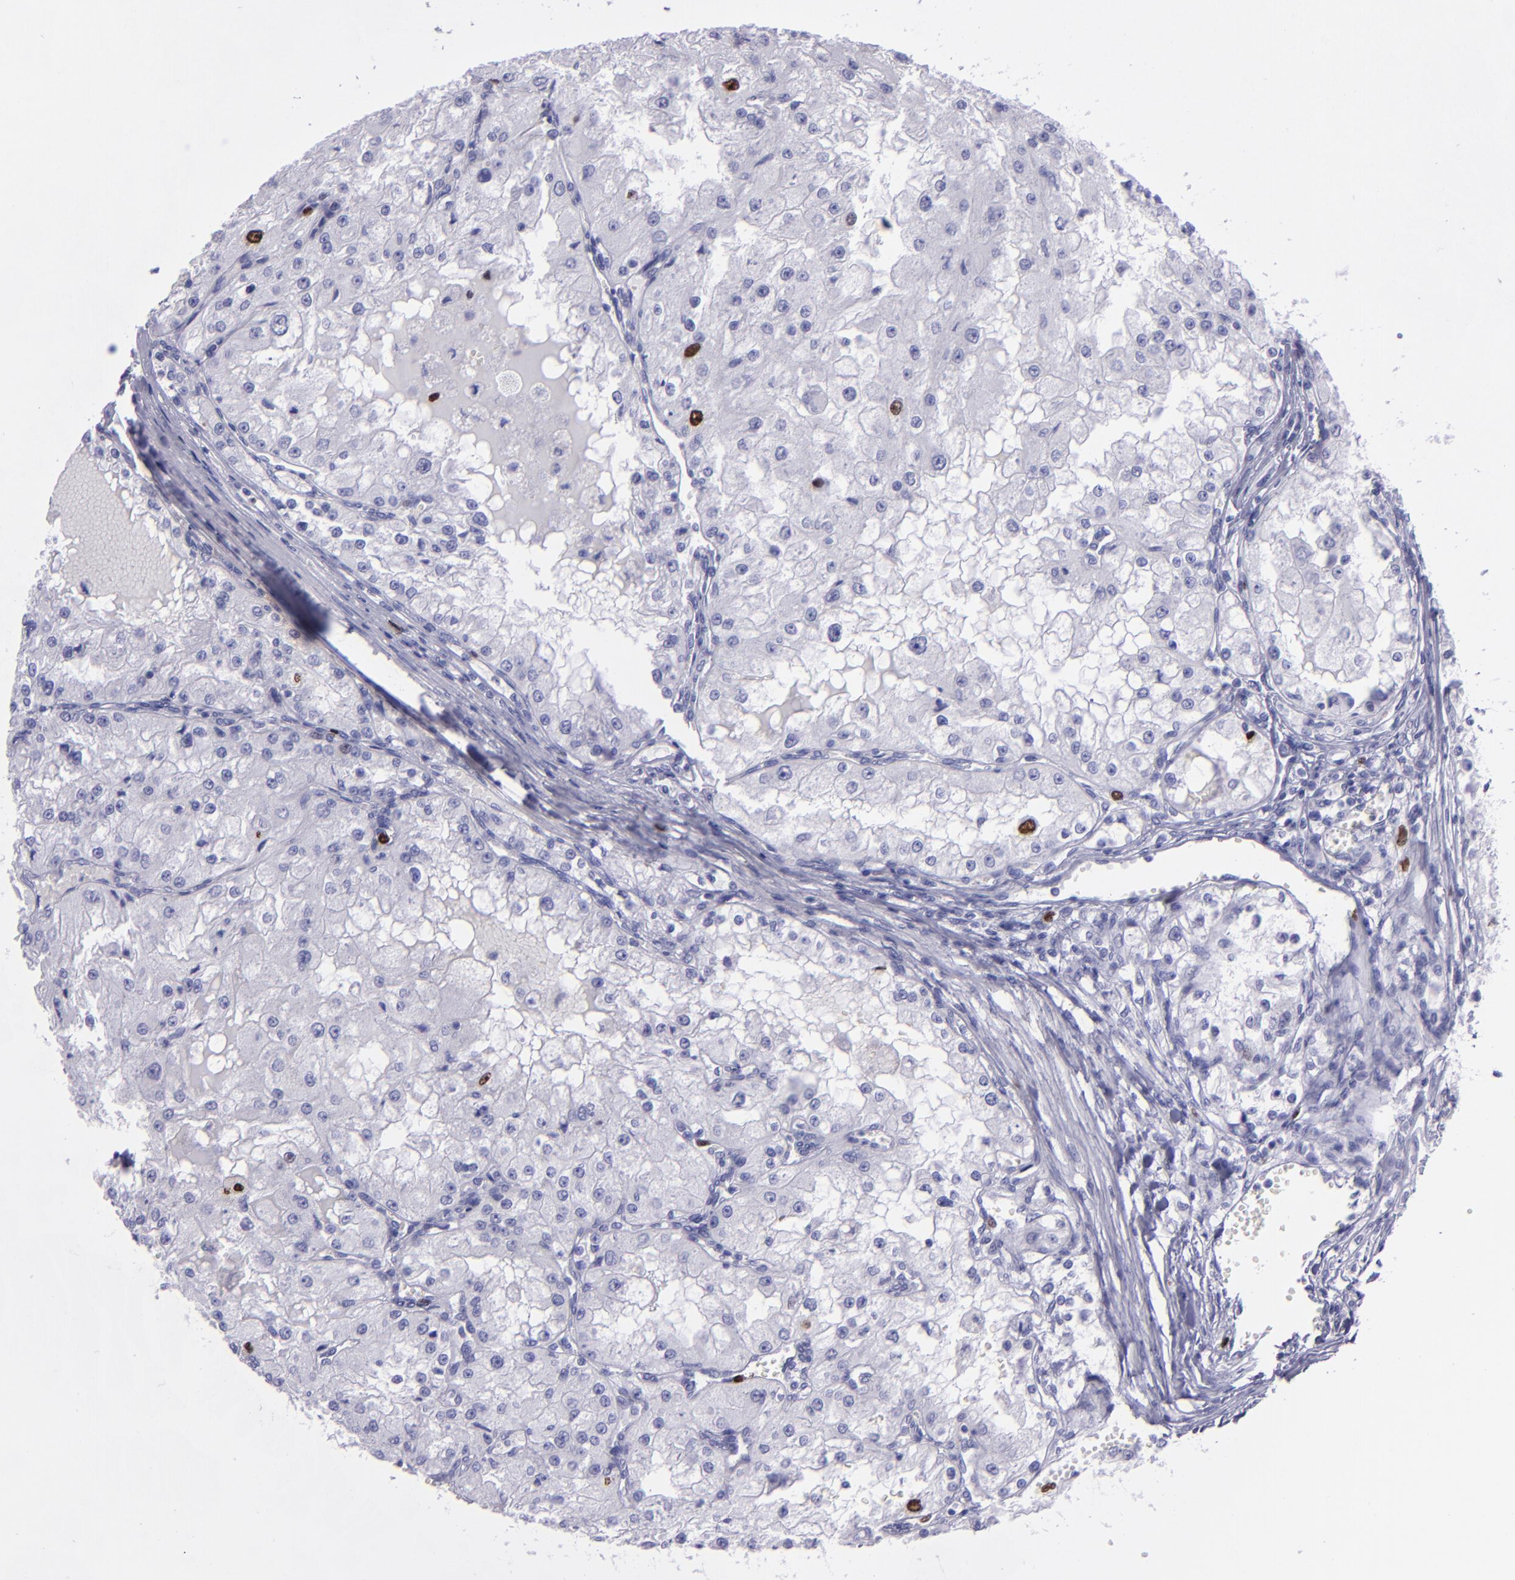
{"staining": {"intensity": "strong", "quantity": "<25%", "location": "nuclear"}, "tissue": "renal cancer", "cell_type": "Tumor cells", "image_type": "cancer", "snomed": [{"axis": "morphology", "description": "Adenocarcinoma, NOS"}, {"axis": "topography", "description": "Kidney"}], "caption": "The histopathology image reveals a brown stain indicating the presence of a protein in the nuclear of tumor cells in adenocarcinoma (renal).", "gene": "TOP2A", "patient": {"sex": "female", "age": 74}}